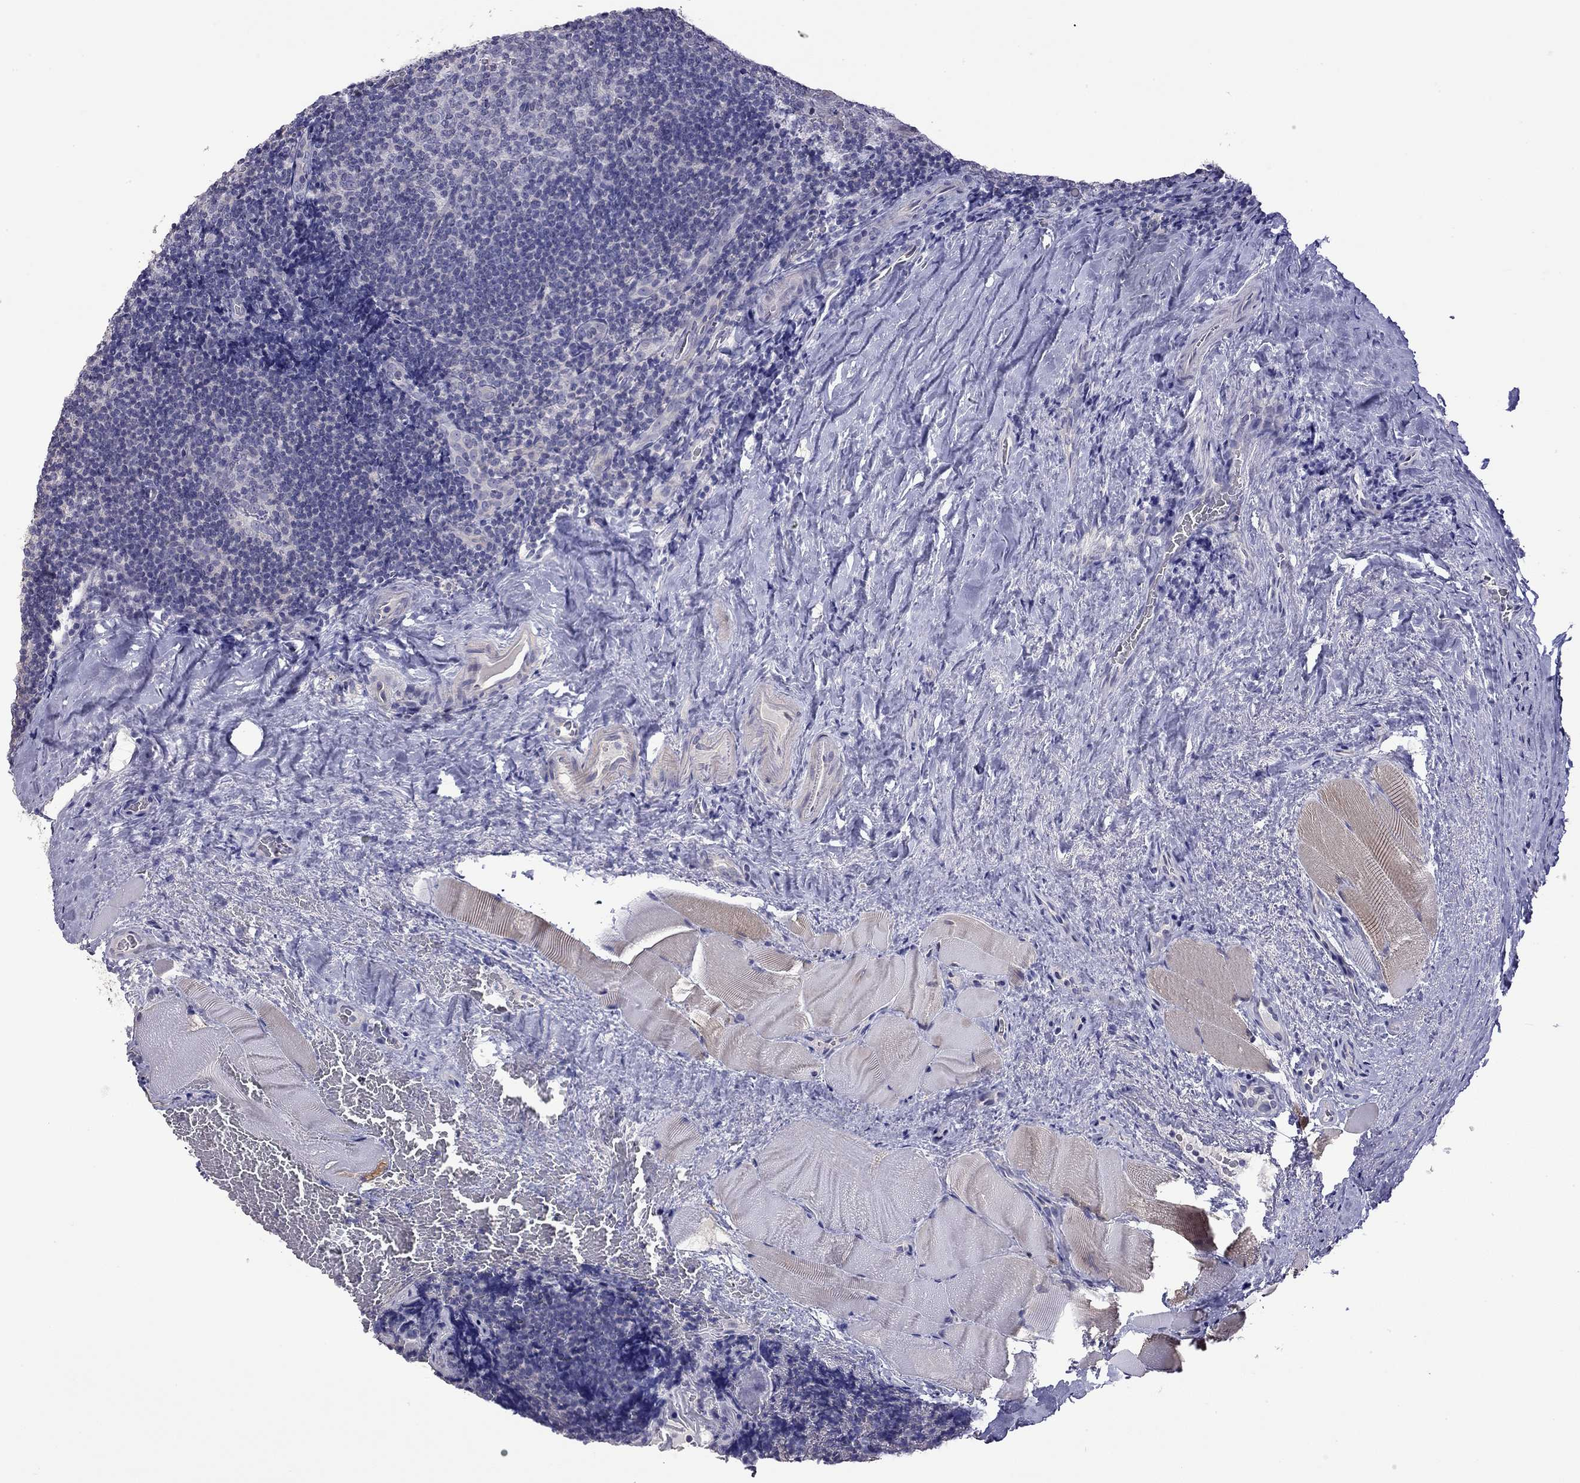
{"staining": {"intensity": "negative", "quantity": "none", "location": "none"}, "tissue": "tonsil", "cell_type": "Germinal center cells", "image_type": "normal", "snomed": [{"axis": "morphology", "description": "Normal tissue, NOS"}, {"axis": "morphology", "description": "Inflammation, NOS"}, {"axis": "topography", "description": "Tonsil"}], "caption": "Photomicrograph shows no protein staining in germinal center cells of benign tonsil.", "gene": "FEZ1", "patient": {"sex": "female", "age": 31}}